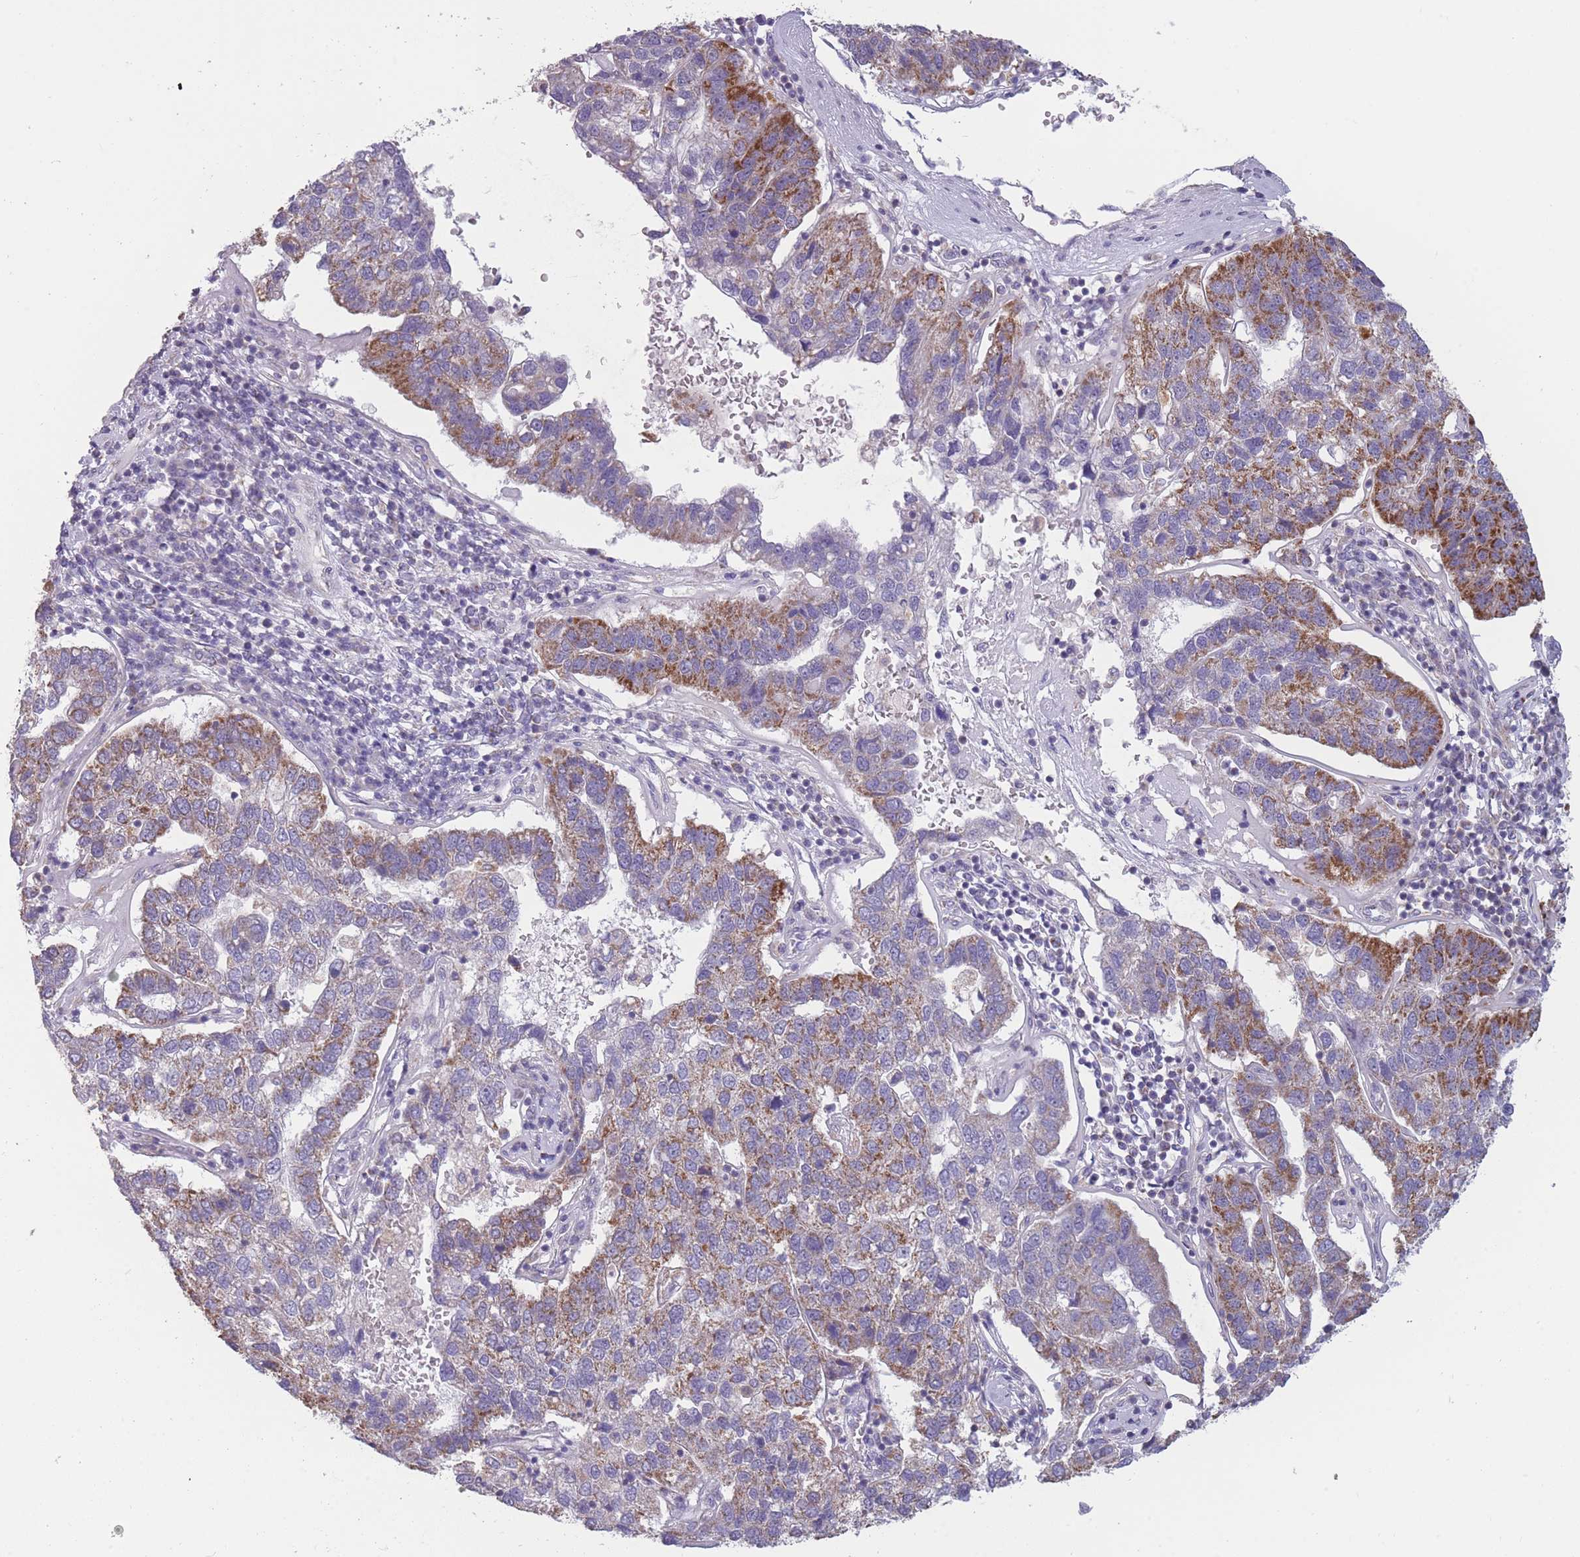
{"staining": {"intensity": "moderate", "quantity": "25%-75%", "location": "cytoplasmic/membranous"}, "tissue": "pancreatic cancer", "cell_type": "Tumor cells", "image_type": "cancer", "snomed": [{"axis": "morphology", "description": "Adenocarcinoma, NOS"}, {"axis": "topography", "description": "Pancreas"}], "caption": "Protein expression analysis of human pancreatic cancer (adenocarcinoma) reveals moderate cytoplasmic/membranous expression in approximately 25%-75% of tumor cells. The staining was performed using DAB (3,3'-diaminobenzidine) to visualize the protein expression in brown, while the nuclei were stained in blue with hematoxylin (Magnification: 20x).", "gene": "MRPS18C", "patient": {"sex": "female", "age": 61}}